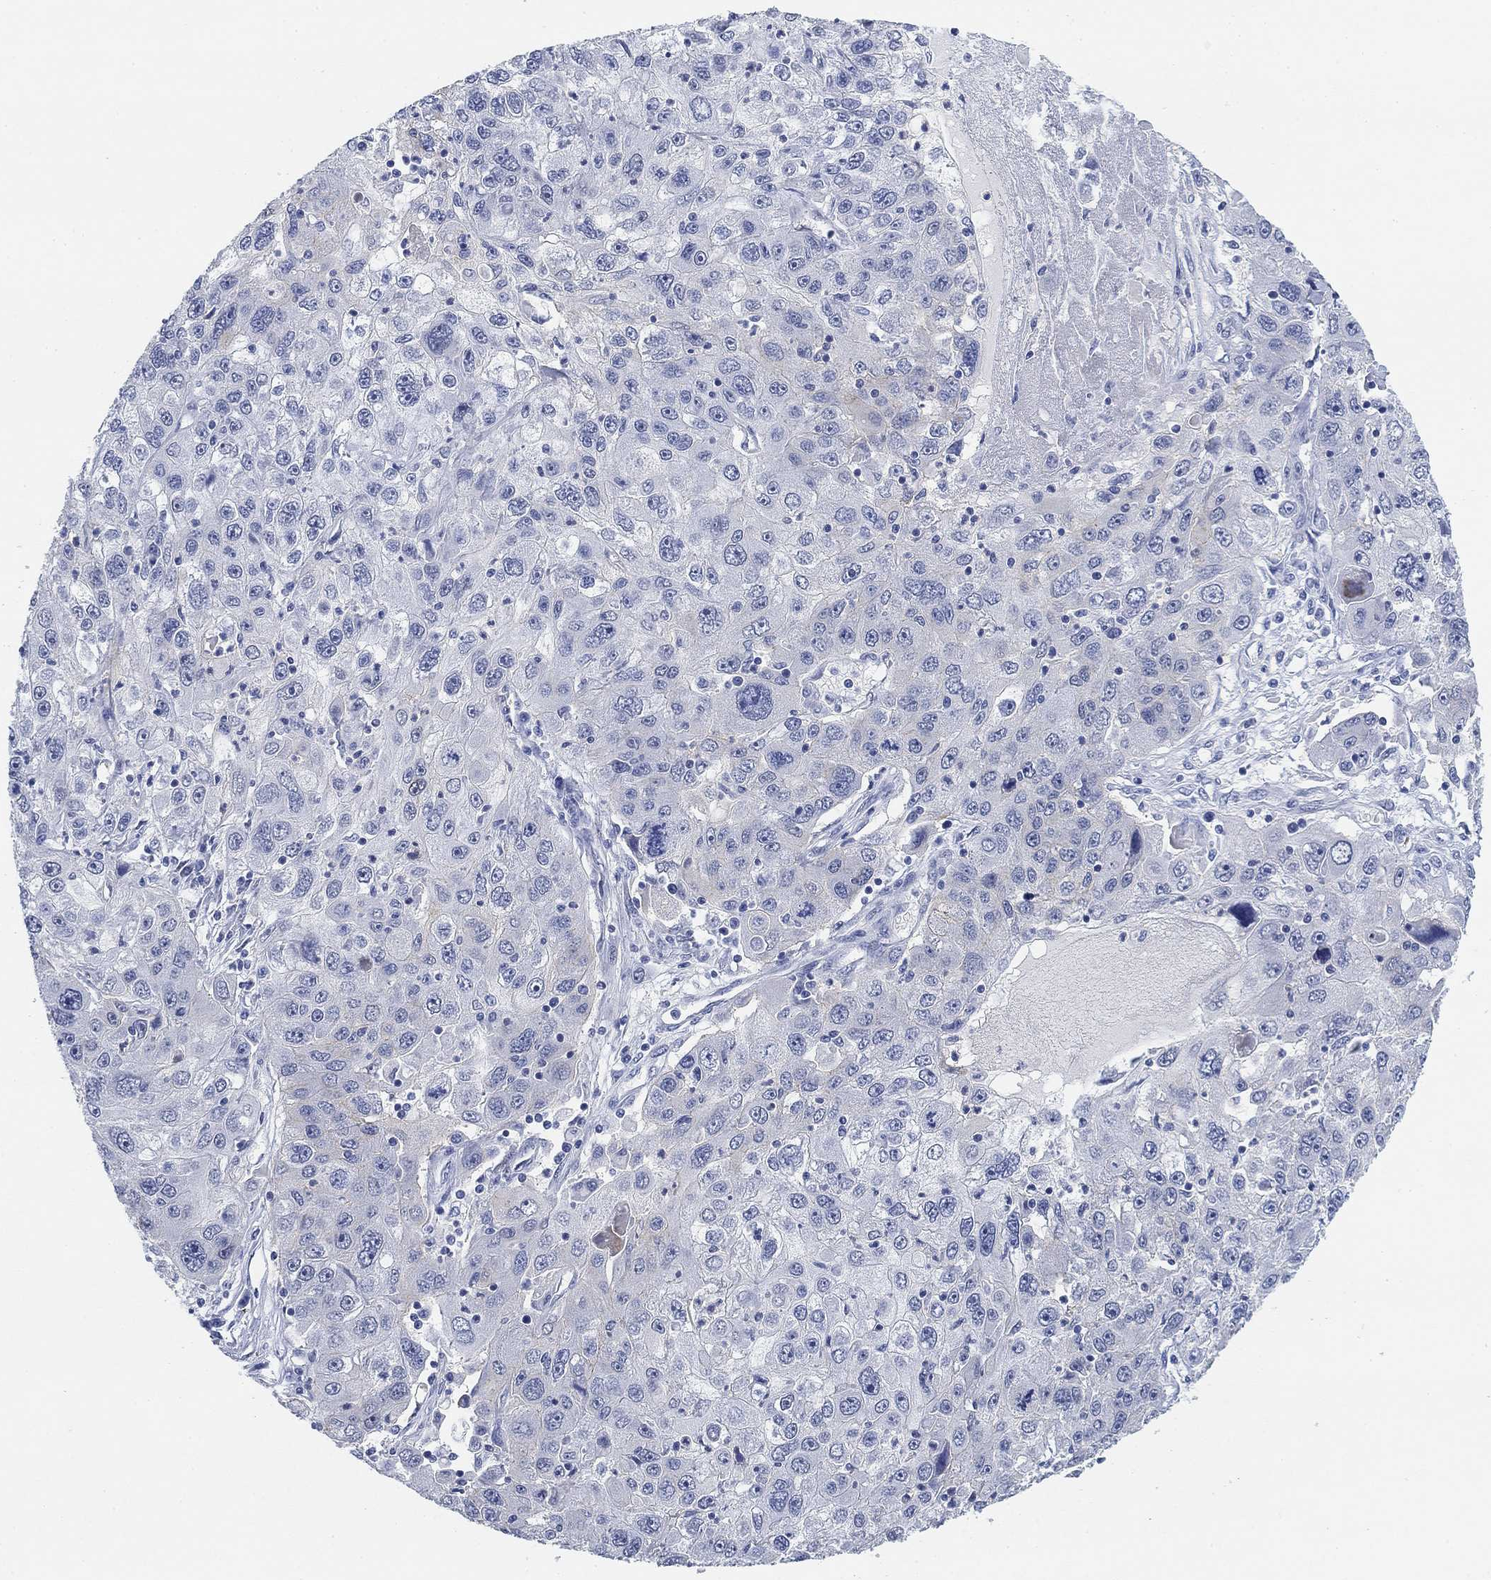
{"staining": {"intensity": "negative", "quantity": "none", "location": "none"}, "tissue": "stomach cancer", "cell_type": "Tumor cells", "image_type": "cancer", "snomed": [{"axis": "morphology", "description": "Adenocarcinoma, NOS"}, {"axis": "topography", "description": "Stomach"}], "caption": "This is a histopathology image of IHC staining of adenocarcinoma (stomach), which shows no staining in tumor cells.", "gene": "PAX6", "patient": {"sex": "male", "age": 56}}